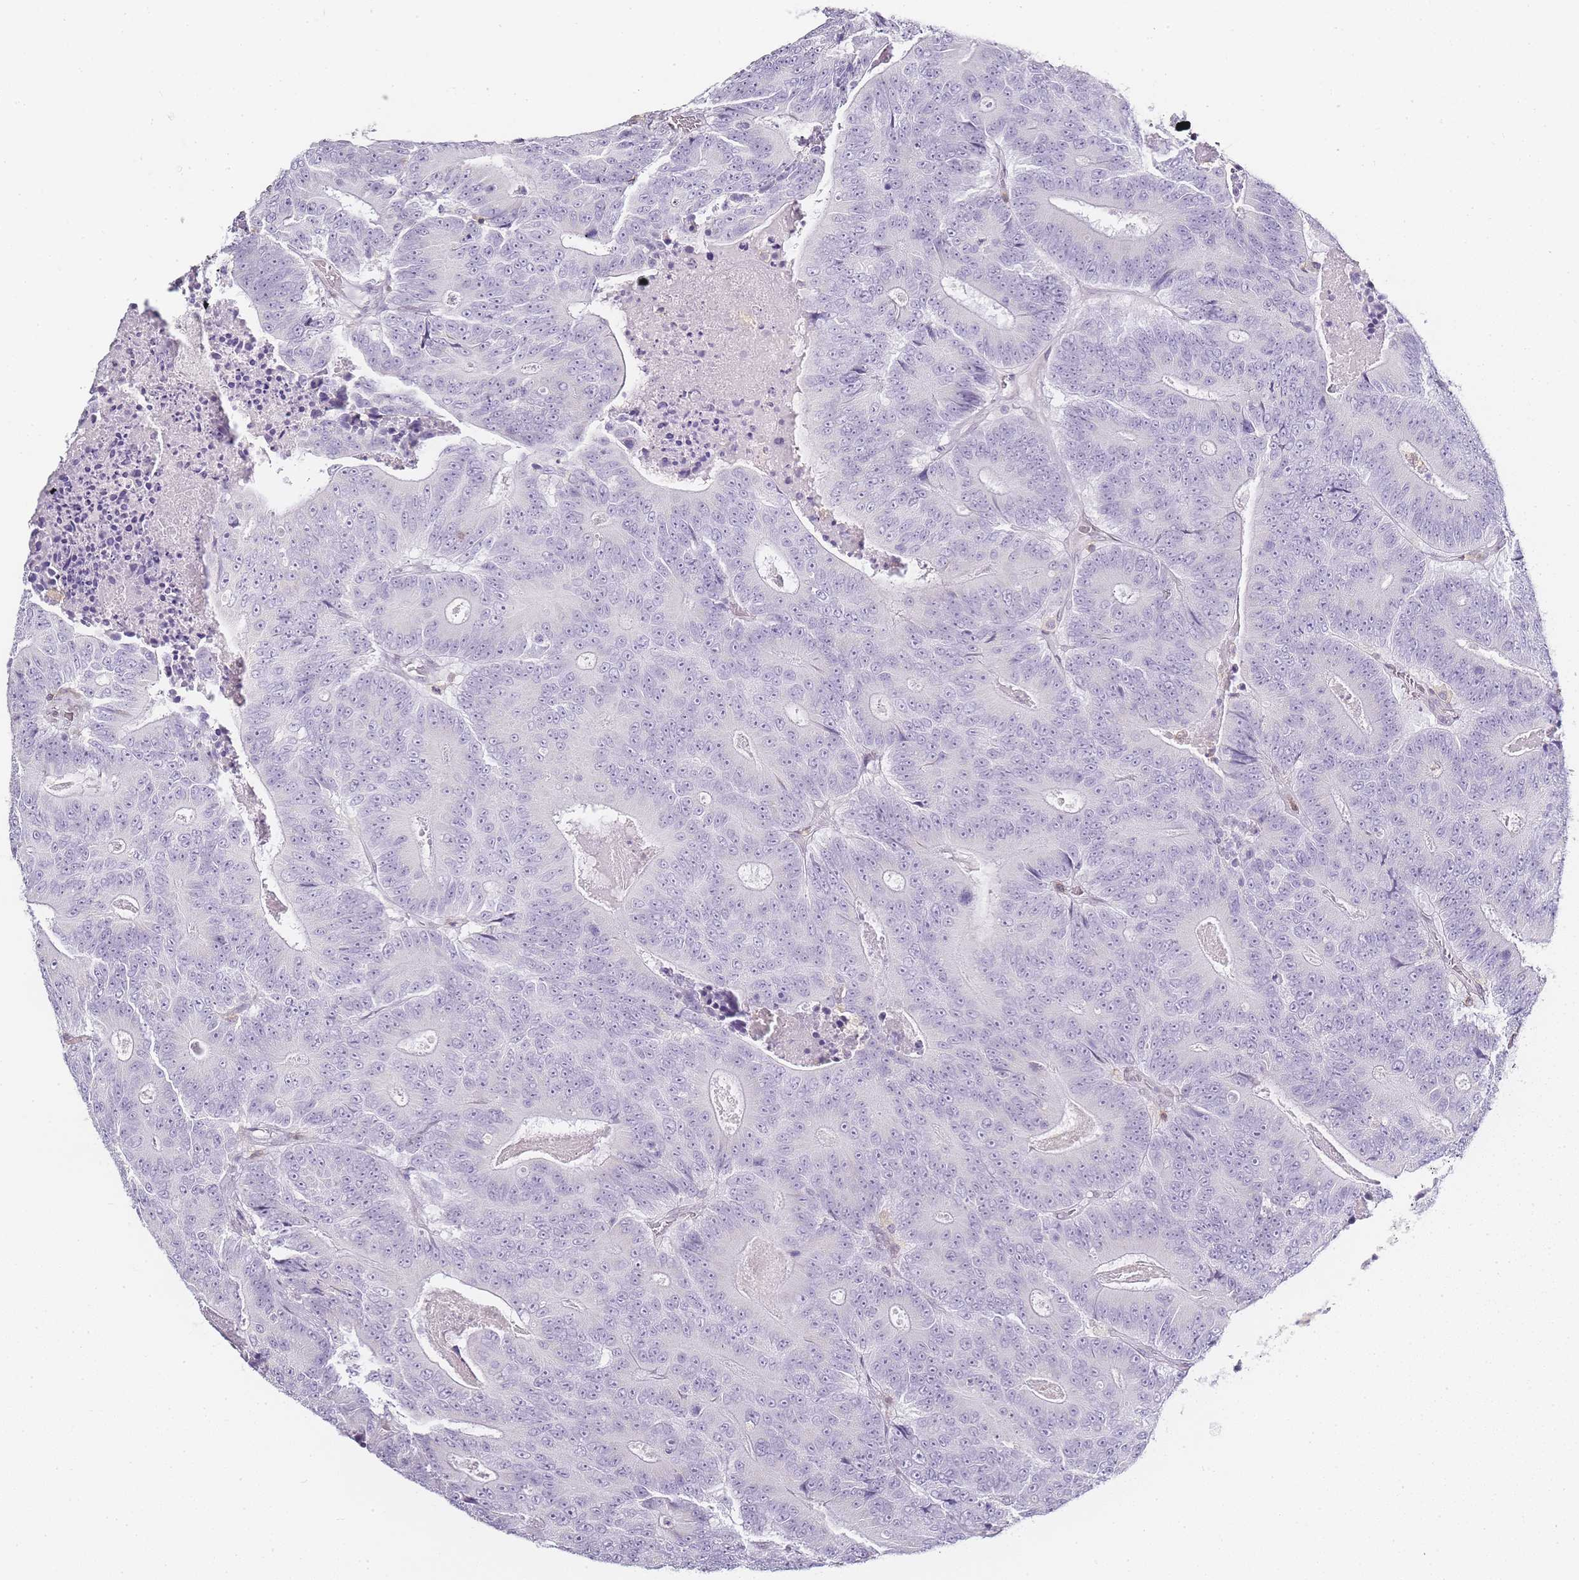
{"staining": {"intensity": "negative", "quantity": "none", "location": "none"}, "tissue": "colorectal cancer", "cell_type": "Tumor cells", "image_type": "cancer", "snomed": [{"axis": "morphology", "description": "Adenocarcinoma, NOS"}, {"axis": "topography", "description": "Colon"}], "caption": "Adenocarcinoma (colorectal) stained for a protein using IHC displays no staining tumor cells.", "gene": "JAKMIP1", "patient": {"sex": "male", "age": 83}}